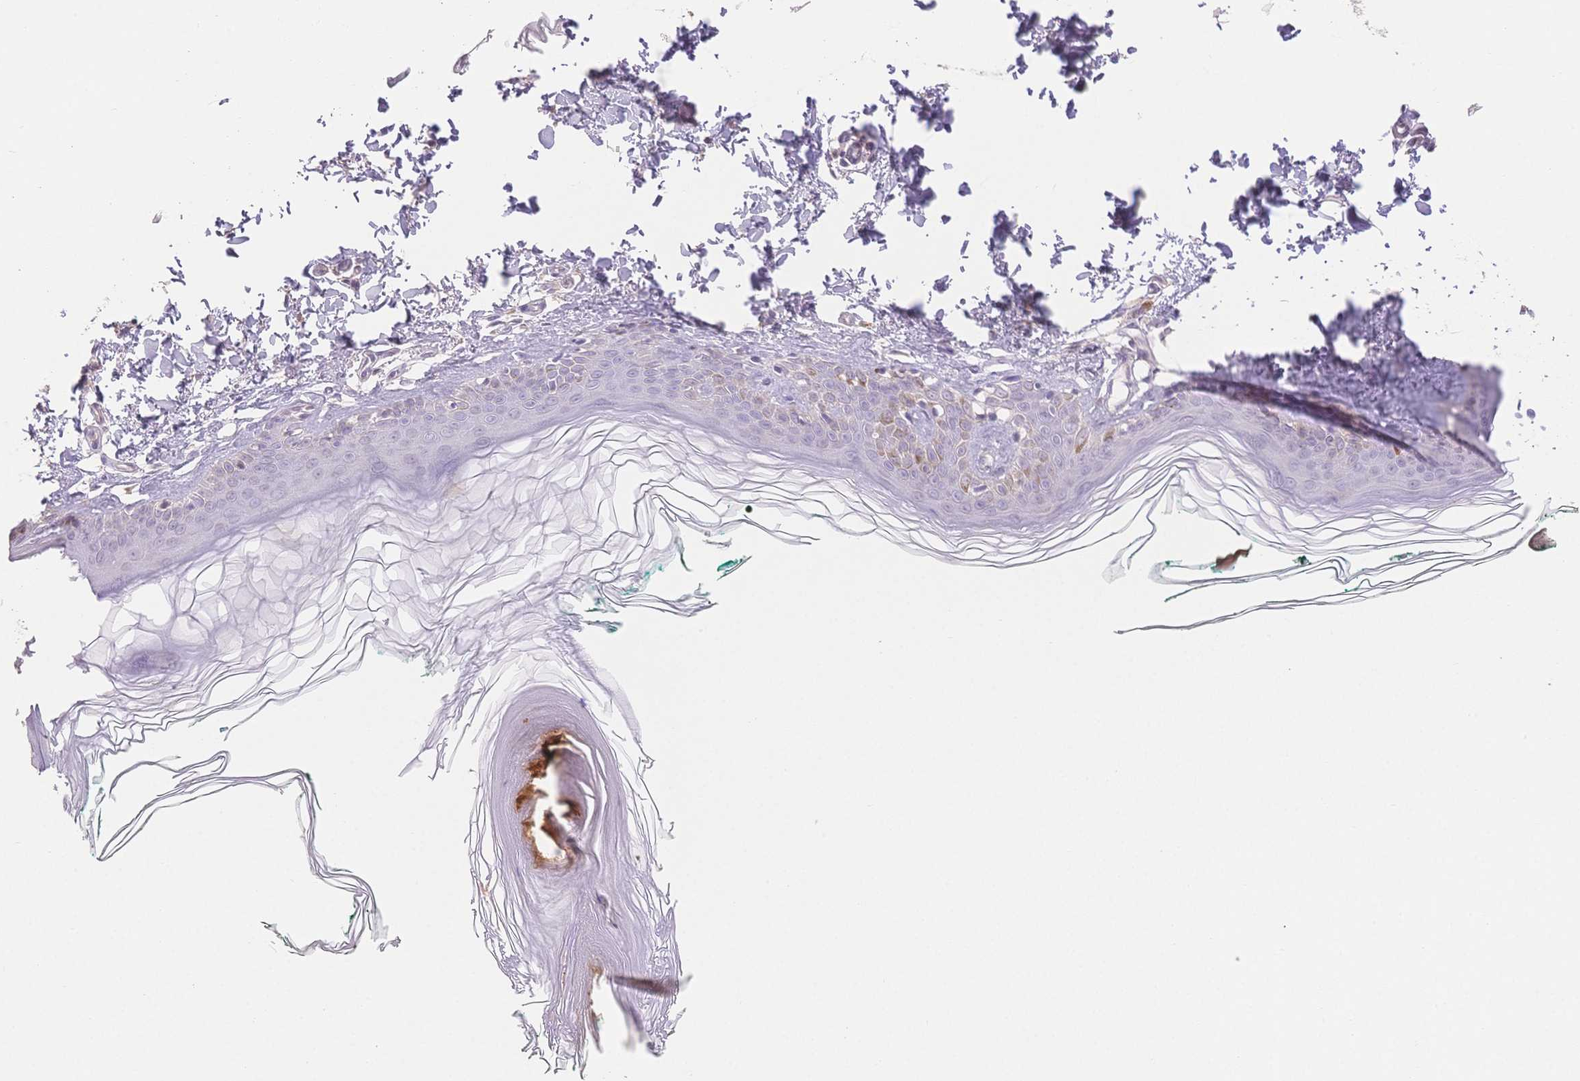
{"staining": {"intensity": "negative", "quantity": "none", "location": "none"}, "tissue": "skin", "cell_type": "Fibroblasts", "image_type": "normal", "snomed": [{"axis": "morphology", "description": "Normal tissue, NOS"}, {"axis": "topography", "description": "Skin"}, {"axis": "topography", "description": "Peripheral nerve tissue"}], "caption": "Fibroblasts are negative for protein expression in benign human skin. Brightfield microscopy of immunohistochemistry stained with DAB (brown) and hematoxylin (blue), captured at high magnification.", "gene": "SUV39H2", "patient": {"sex": "female", "age": 45}}